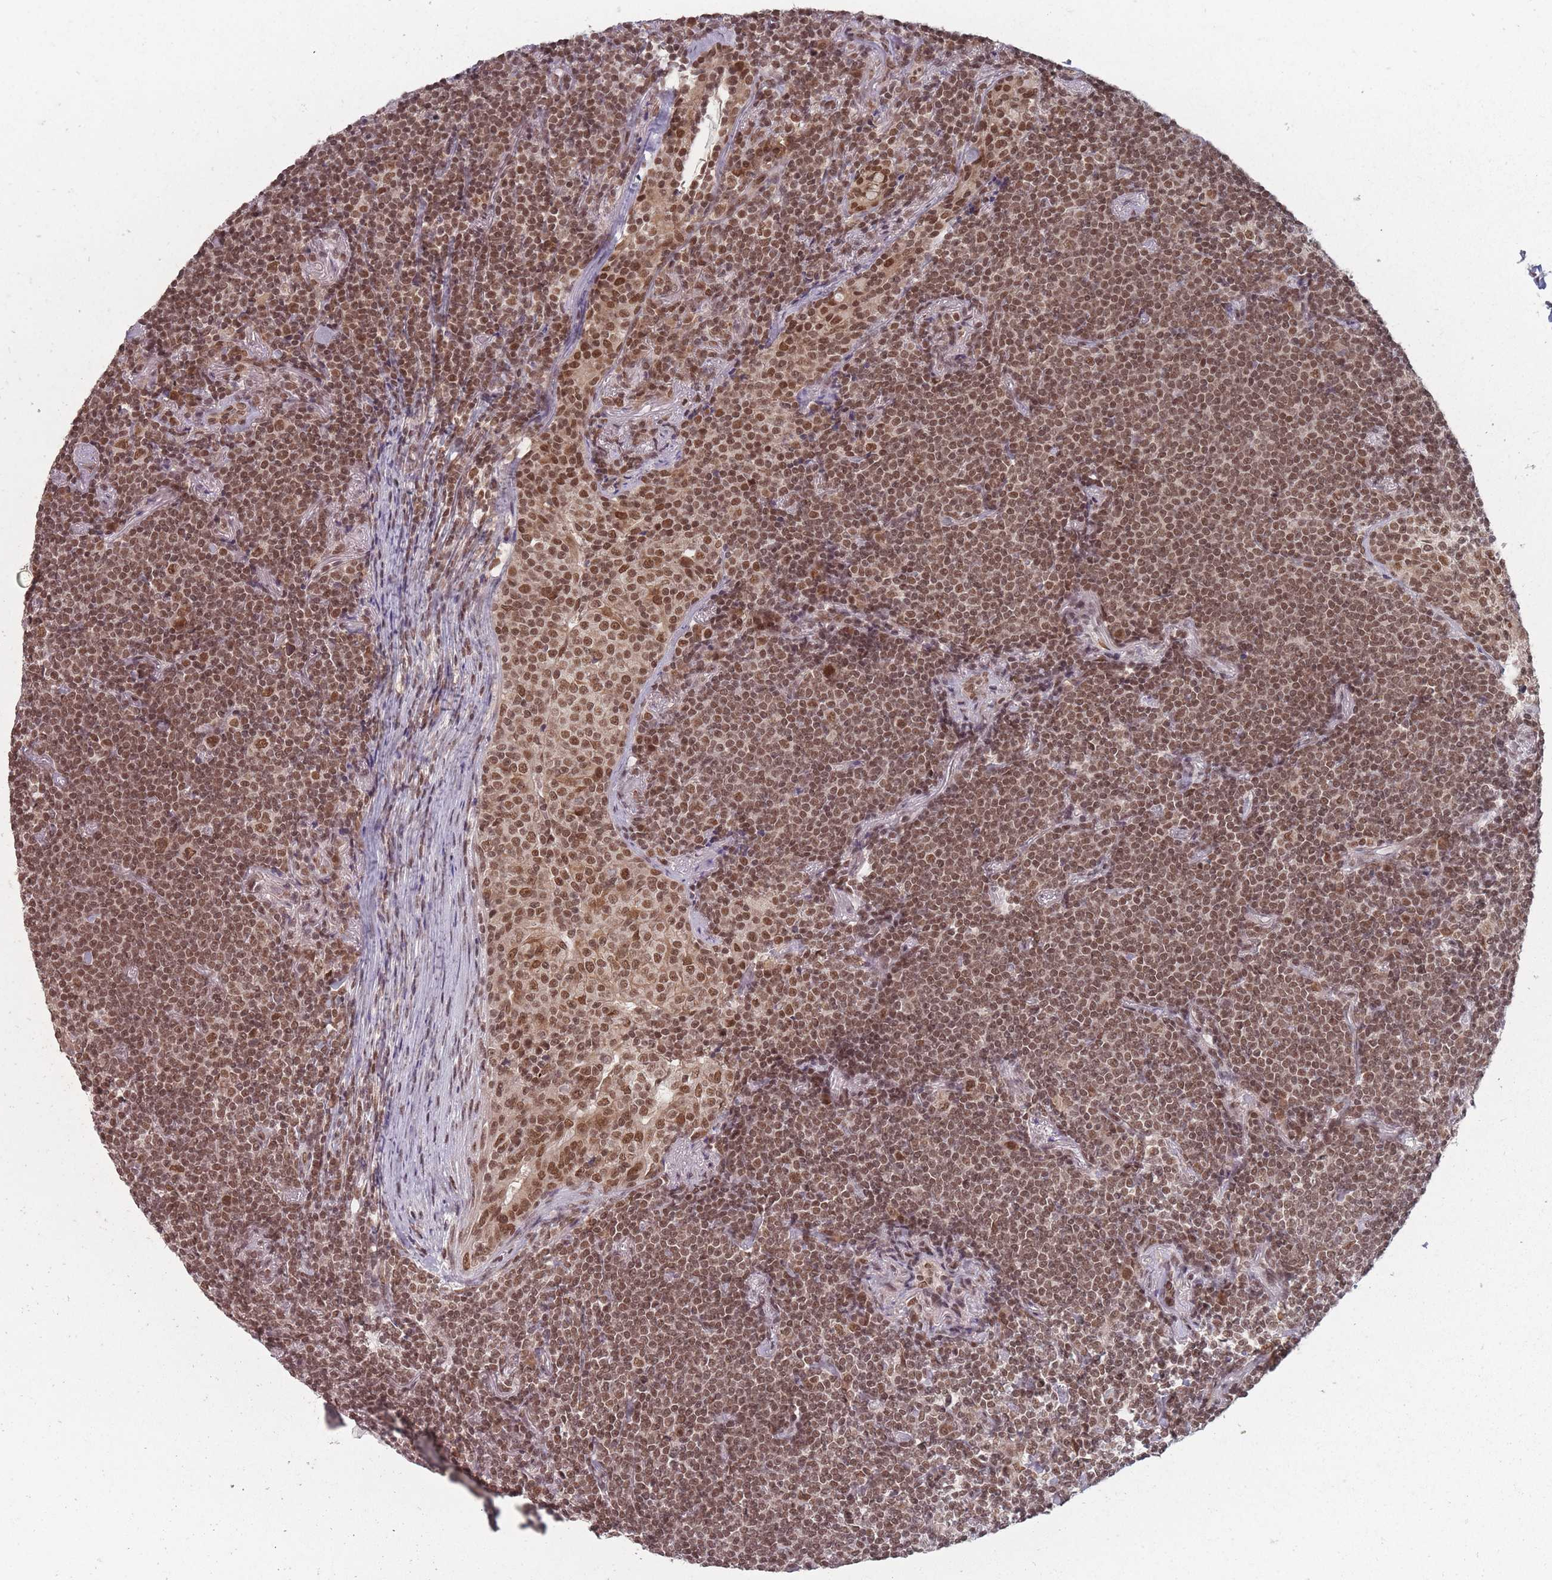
{"staining": {"intensity": "moderate", "quantity": ">75%", "location": "nuclear"}, "tissue": "lymphoma", "cell_type": "Tumor cells", "image_type": "cancer", "snomed": [{"axis": "morphology", "description": "Malignant lymphoma, non-Hodgkin's type, Low grade"}, {"axis": "topography", "description": "Lung"}], "caption": "Immunohistochemical staining of low-grade malignant lymphoma, non-Hodgkin's type demonstrates medium levels of moderate nuclear expression in about >75% of tumor cells.", "gene": "TMED3", "patient": {"sex": "female", "age": 71}}